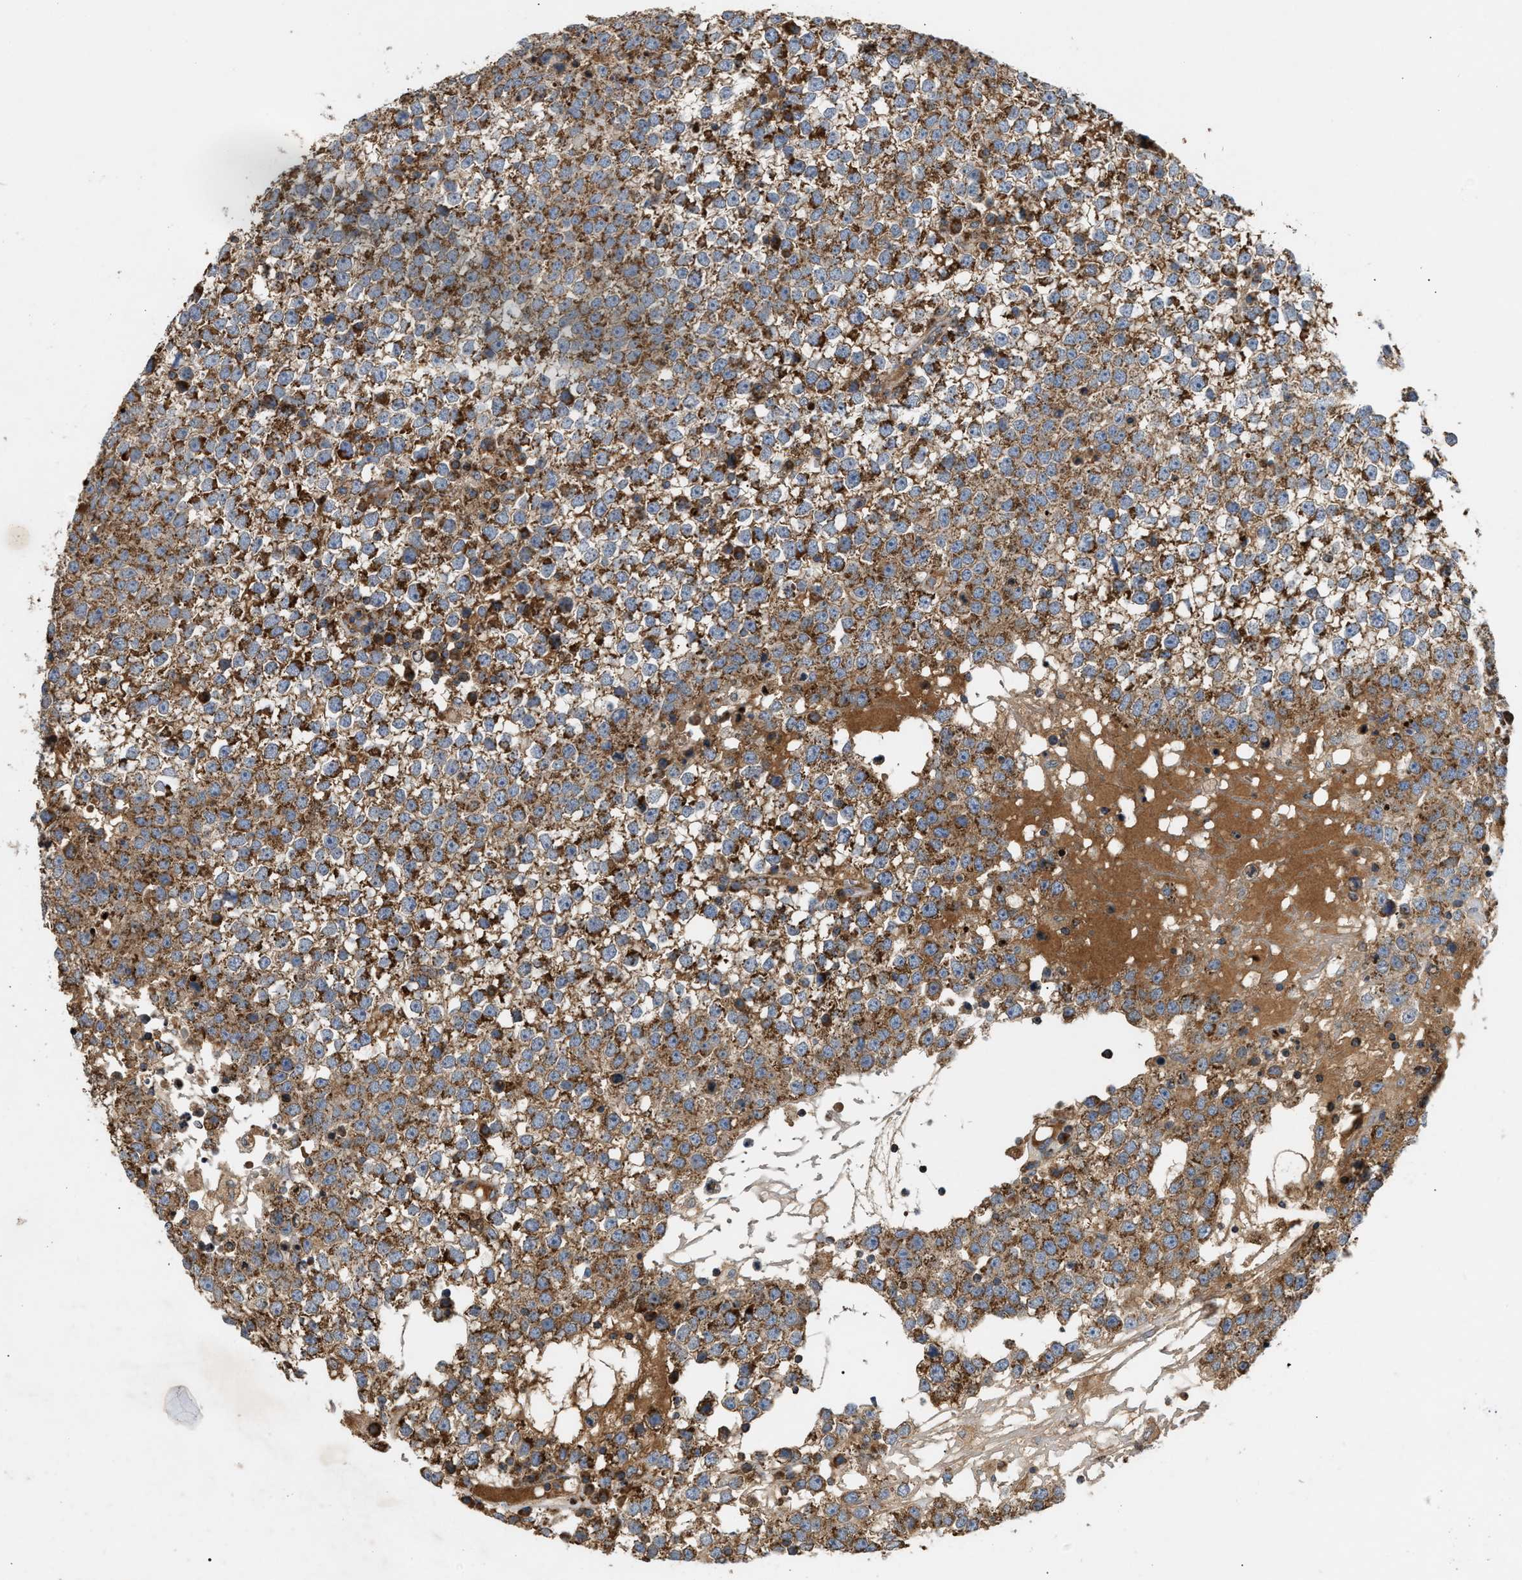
{"staining": {"intensity": "moderate", "quantity": ">75%", "location": "cytoplasmic/membranous"}, "tissue": "testis cancer", "cell_type": "Tumor cells", "image_type": "cancer", "snomed": [{"axis": "morphology", "description": "Seminoma, NOS"}, {"axis": "topography", "description": "Testis"}], "caption": "A micrograph showing moderate cytoplasmic/membranous expression in about >75% of tumor cells in testis cancer, as visualized by brown immunohistochemical staining.", "gene": "TACO1", "patient": {"sex": "male", "age": 65}}